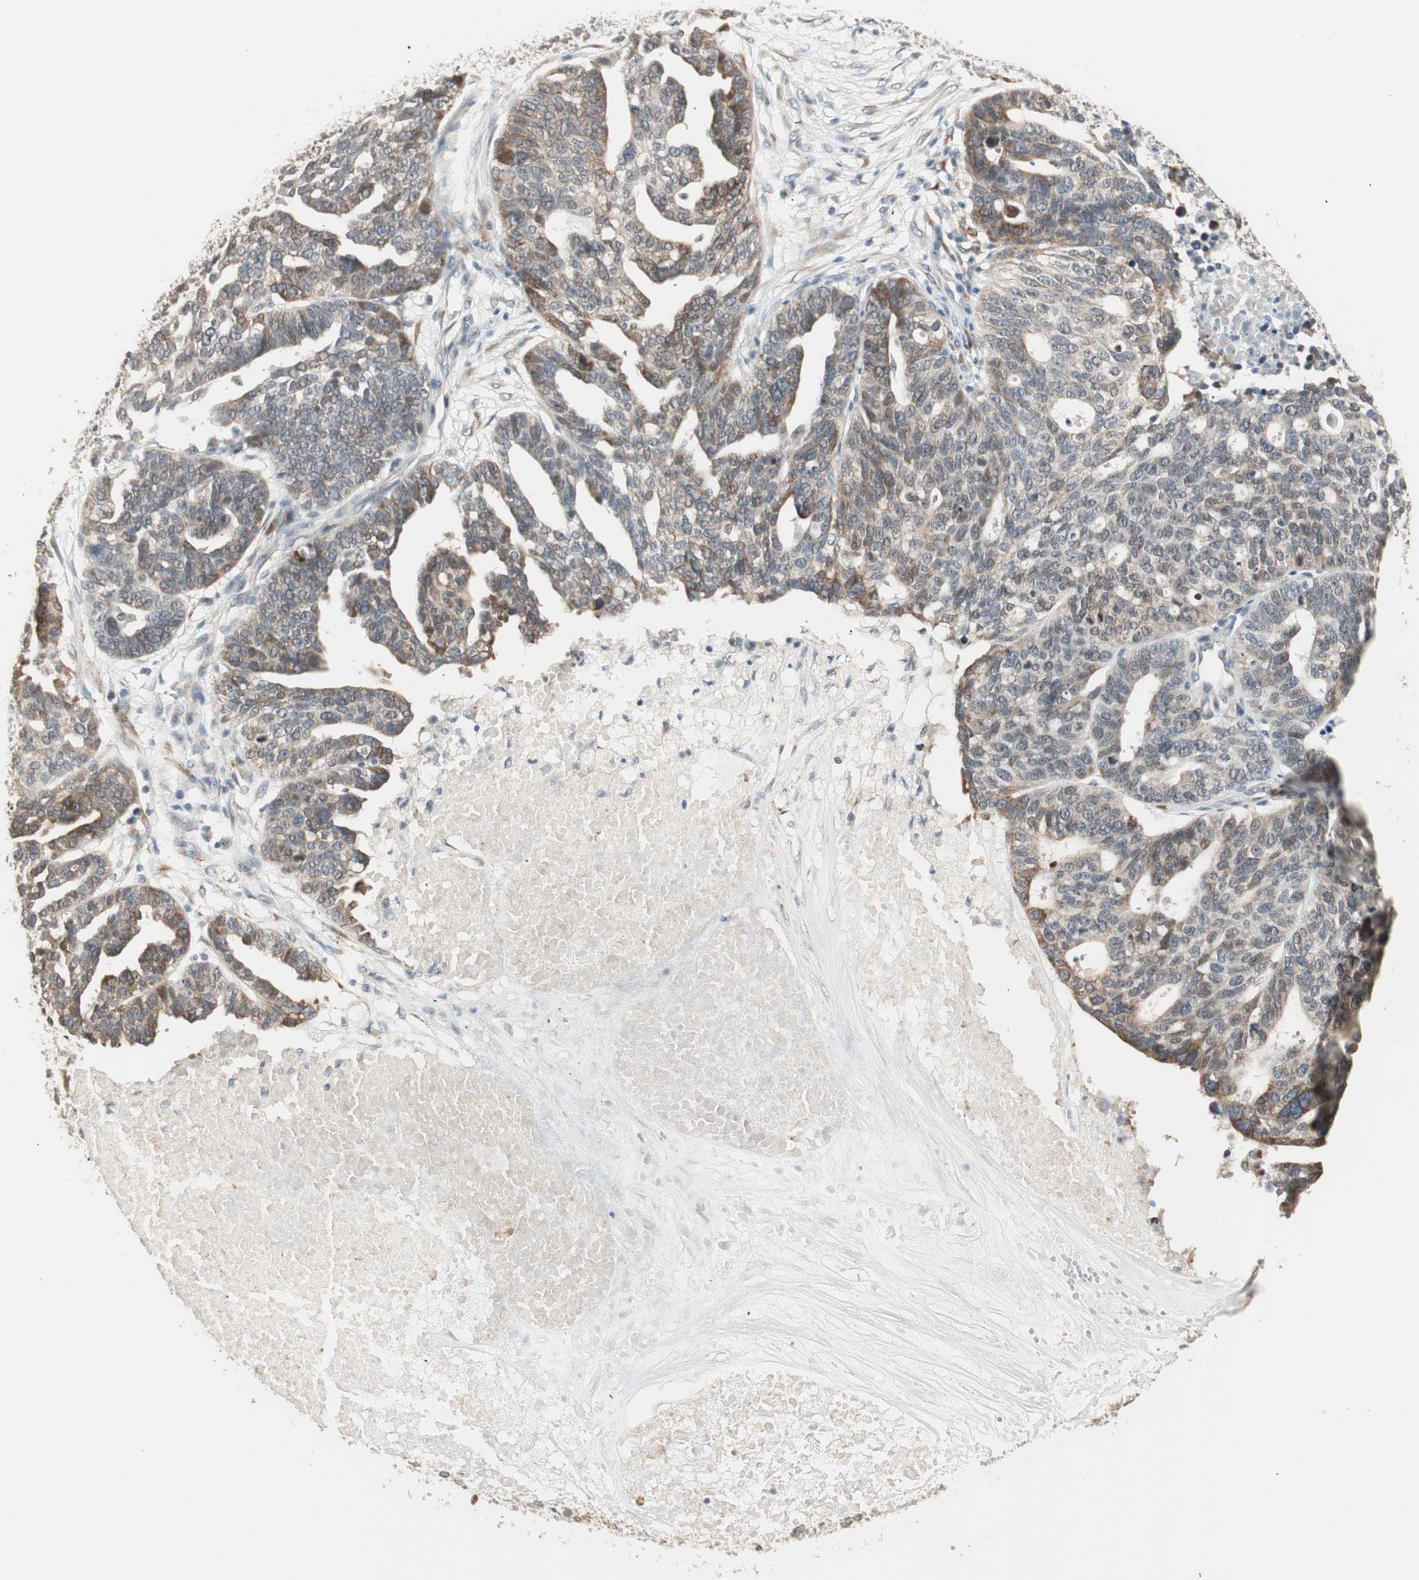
{"staining": {"intensity": "moderate", "quantity": ">75%", "location": "cytoplasmic/membranous"}, "tissue": "ovarian cancer", "cell_type": "Tumor cells", "image_type": "cancer", "snomed": [{"axis": "morphology", "description": "Cystadenocarcinoma, serous, NOS"}, {"axis": "topography", "description": "Ovary"}], "caption": "Ovarian cancer stained for a protein (brown) shows moderate cytoplasmic/membranous positive expression in about >75% of tumor cells.", "gene": "TASOR", "patient": {"sex": "female", "age": 59}}